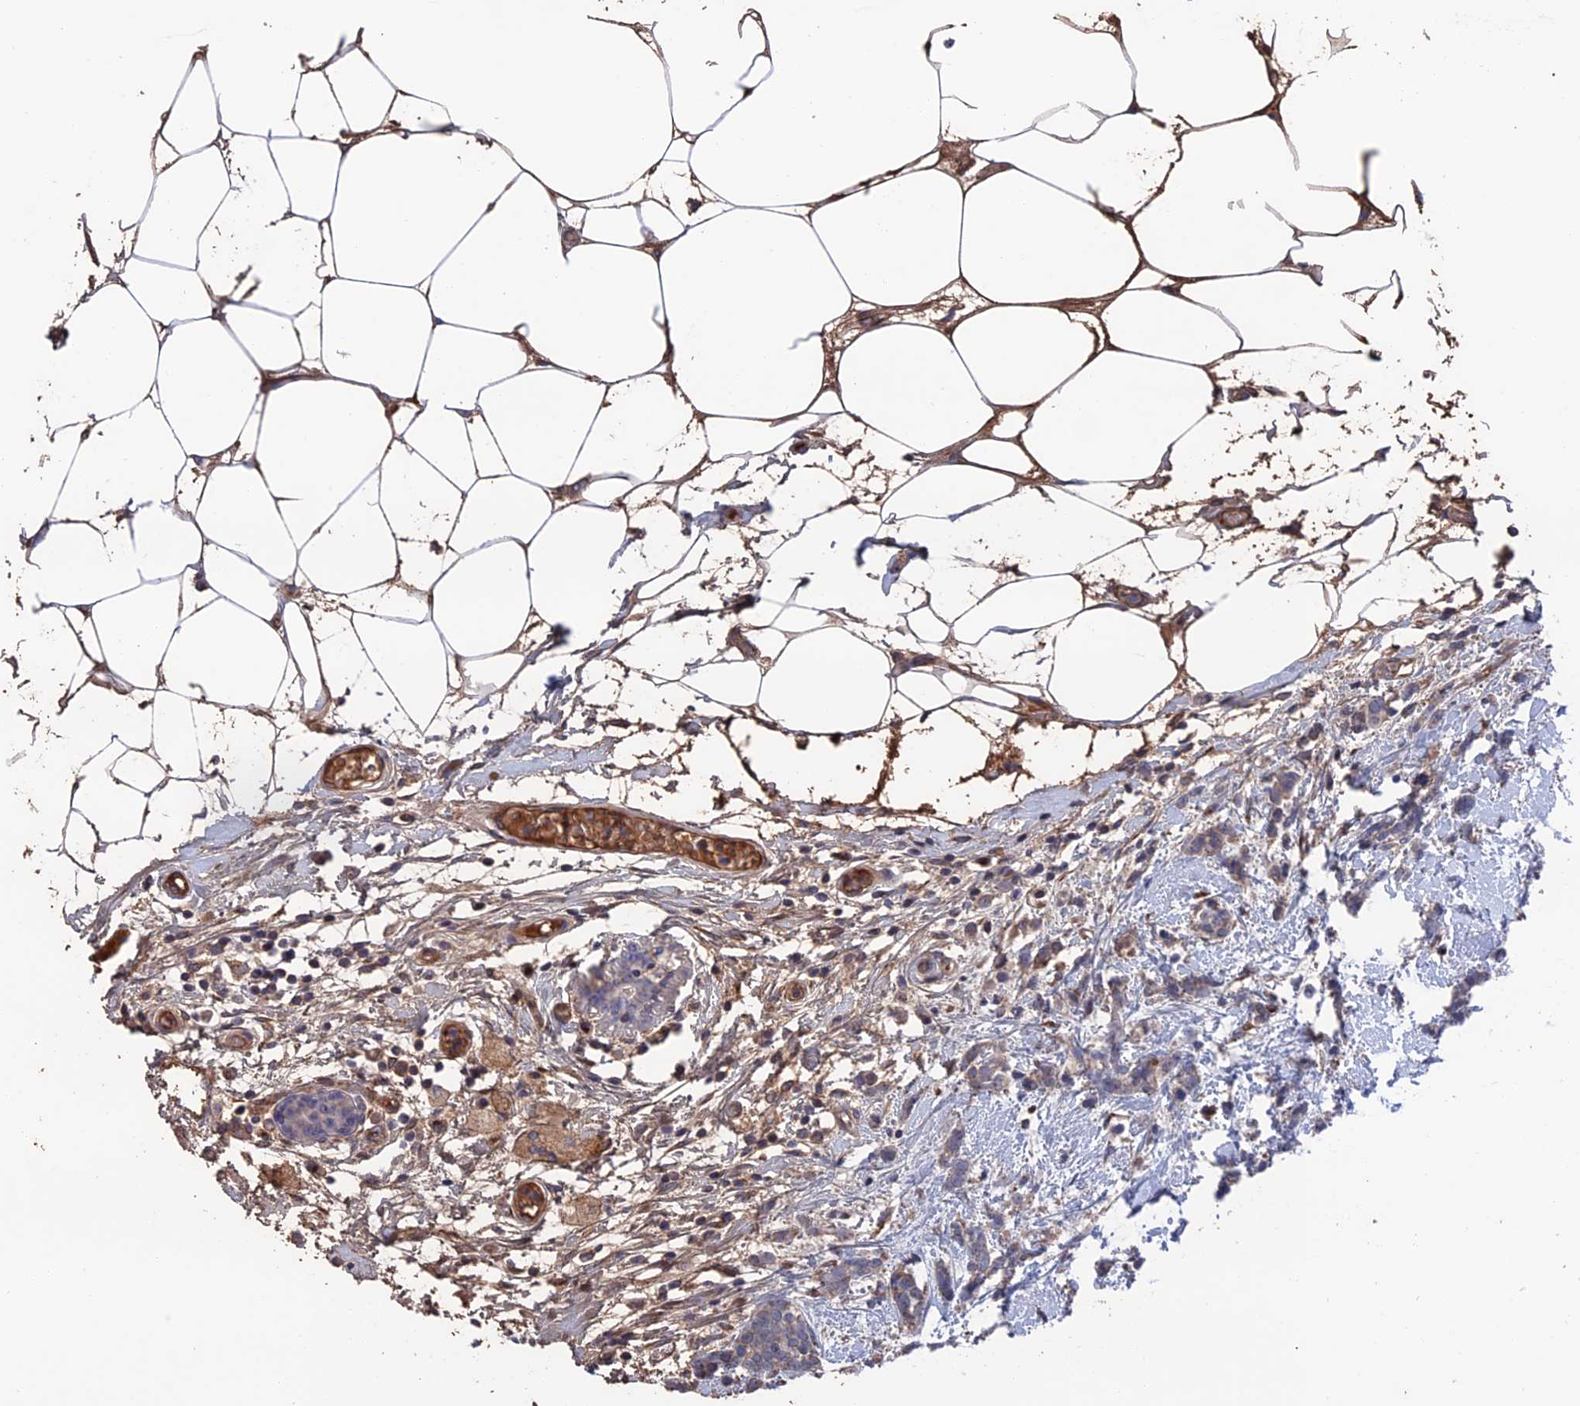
{"staining": {"intensity": "weak", "quantity": "25%-75%", "location": "cytoplasmic/membranous"}, "tissue": "breast cancer", "cell_type": "Tumor cells", "image_type": "cancer", "snomed": [{"axis": "morphology", "description": "Lobular carcinoma"}, {"axis": "topography", "description": "Breast"}], "caption": "Immunohistochemical staining of human breast cancer (lobular carcinoma) displays weak cytoplasmic/membranous protein expression in approximately 25%-75% of tumor cells.", "gene": "HPF1", "patient": {"sex": "female", "age": 58}}